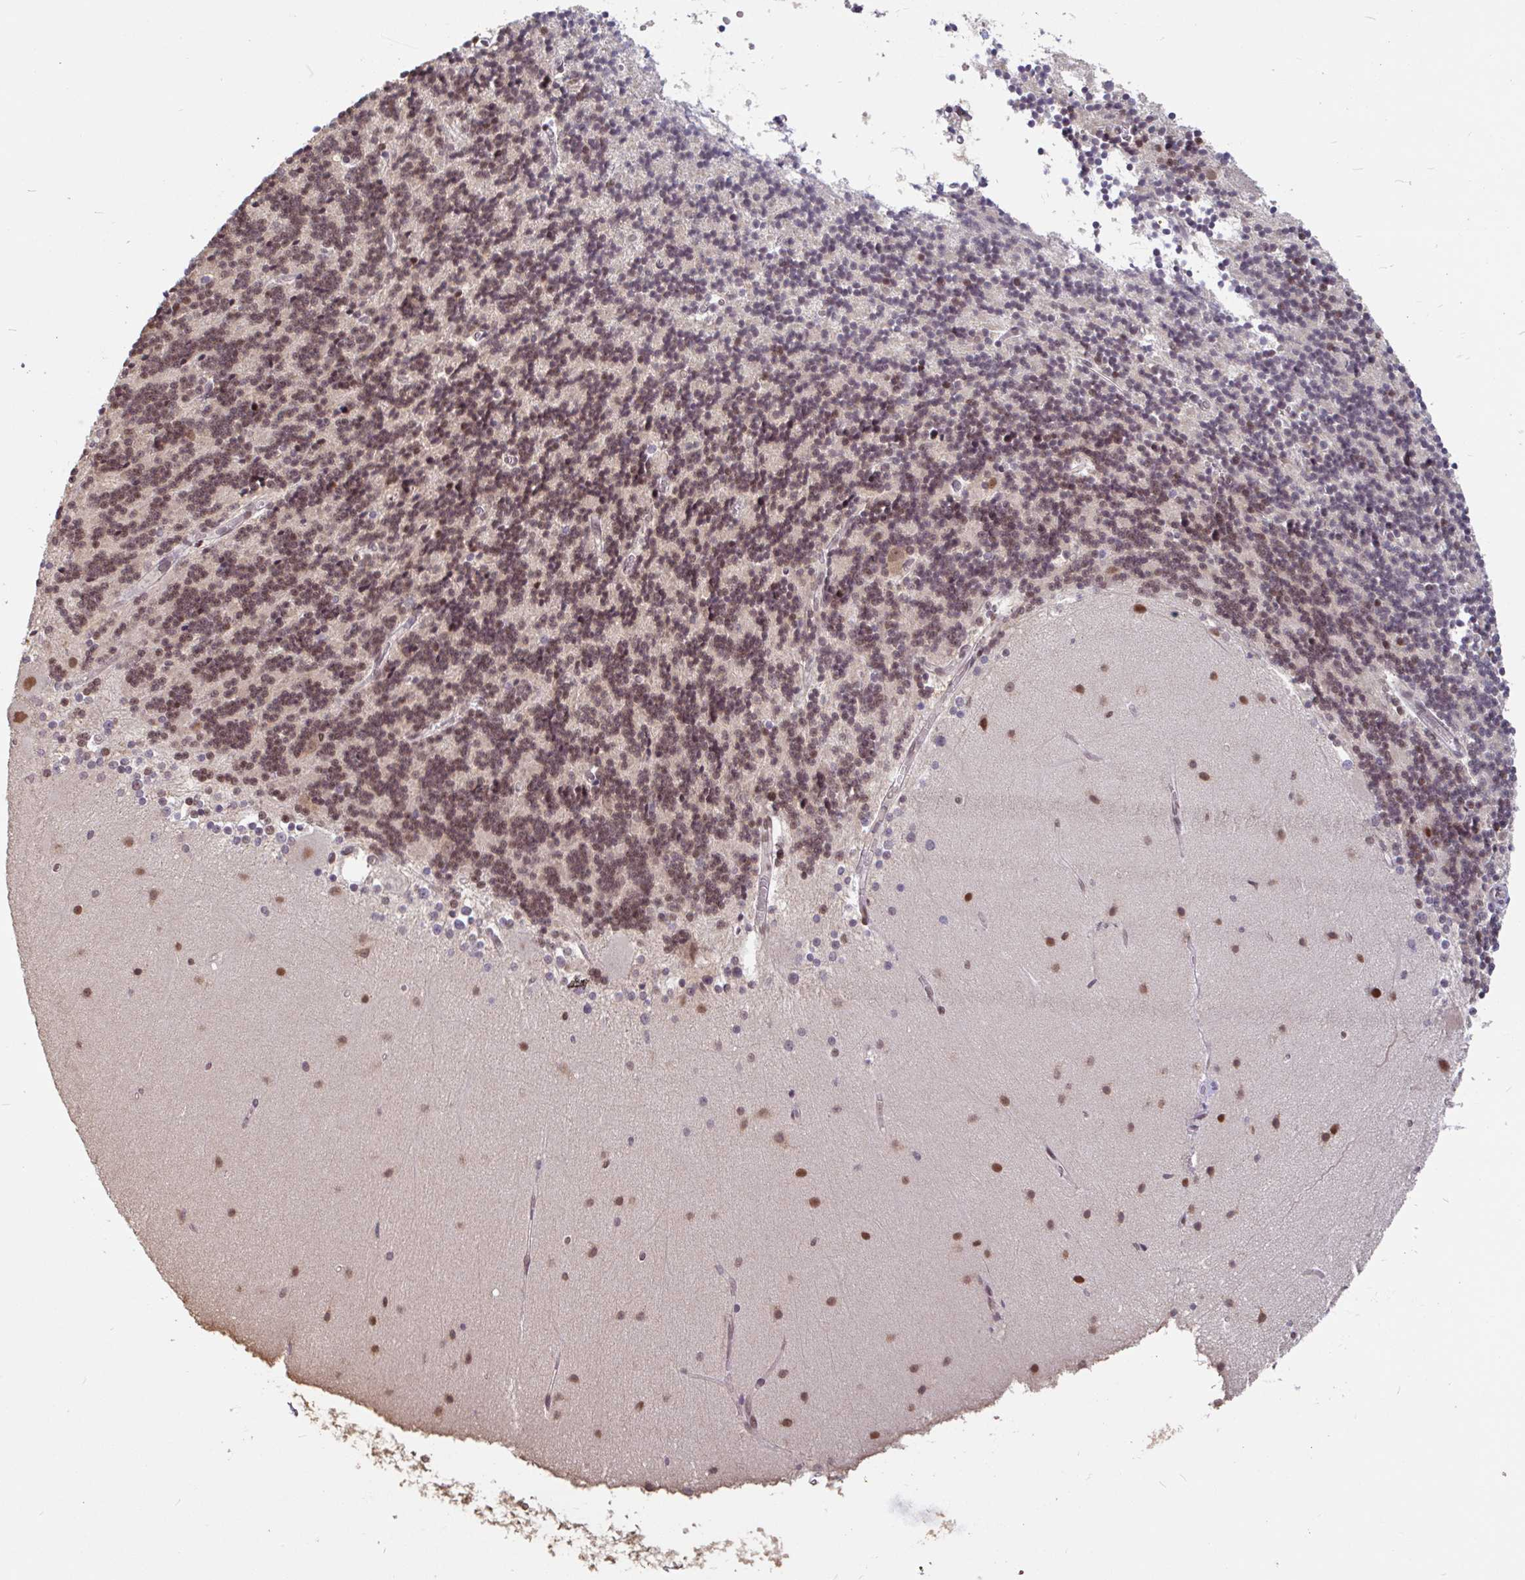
{"staining": {"intensity": "moderate", "quantity": ">75%", "location": "nuclear"}, "tissue": "cerebellum", "cell_type": "Cells in granular layer", "image_type": "normal", "snomed": [{"axis": "morphology", "description": "Normal tissue, NOS"}, {"axis": "topography", "description": "Cerebellum"}], "caption": "Cerebellum stained with immunohistochemistry displays moderate nuclear staining in about >75% of cells in granular layer.", "gene": "DR1", "patient": {"sex": "female", "age": 54}}